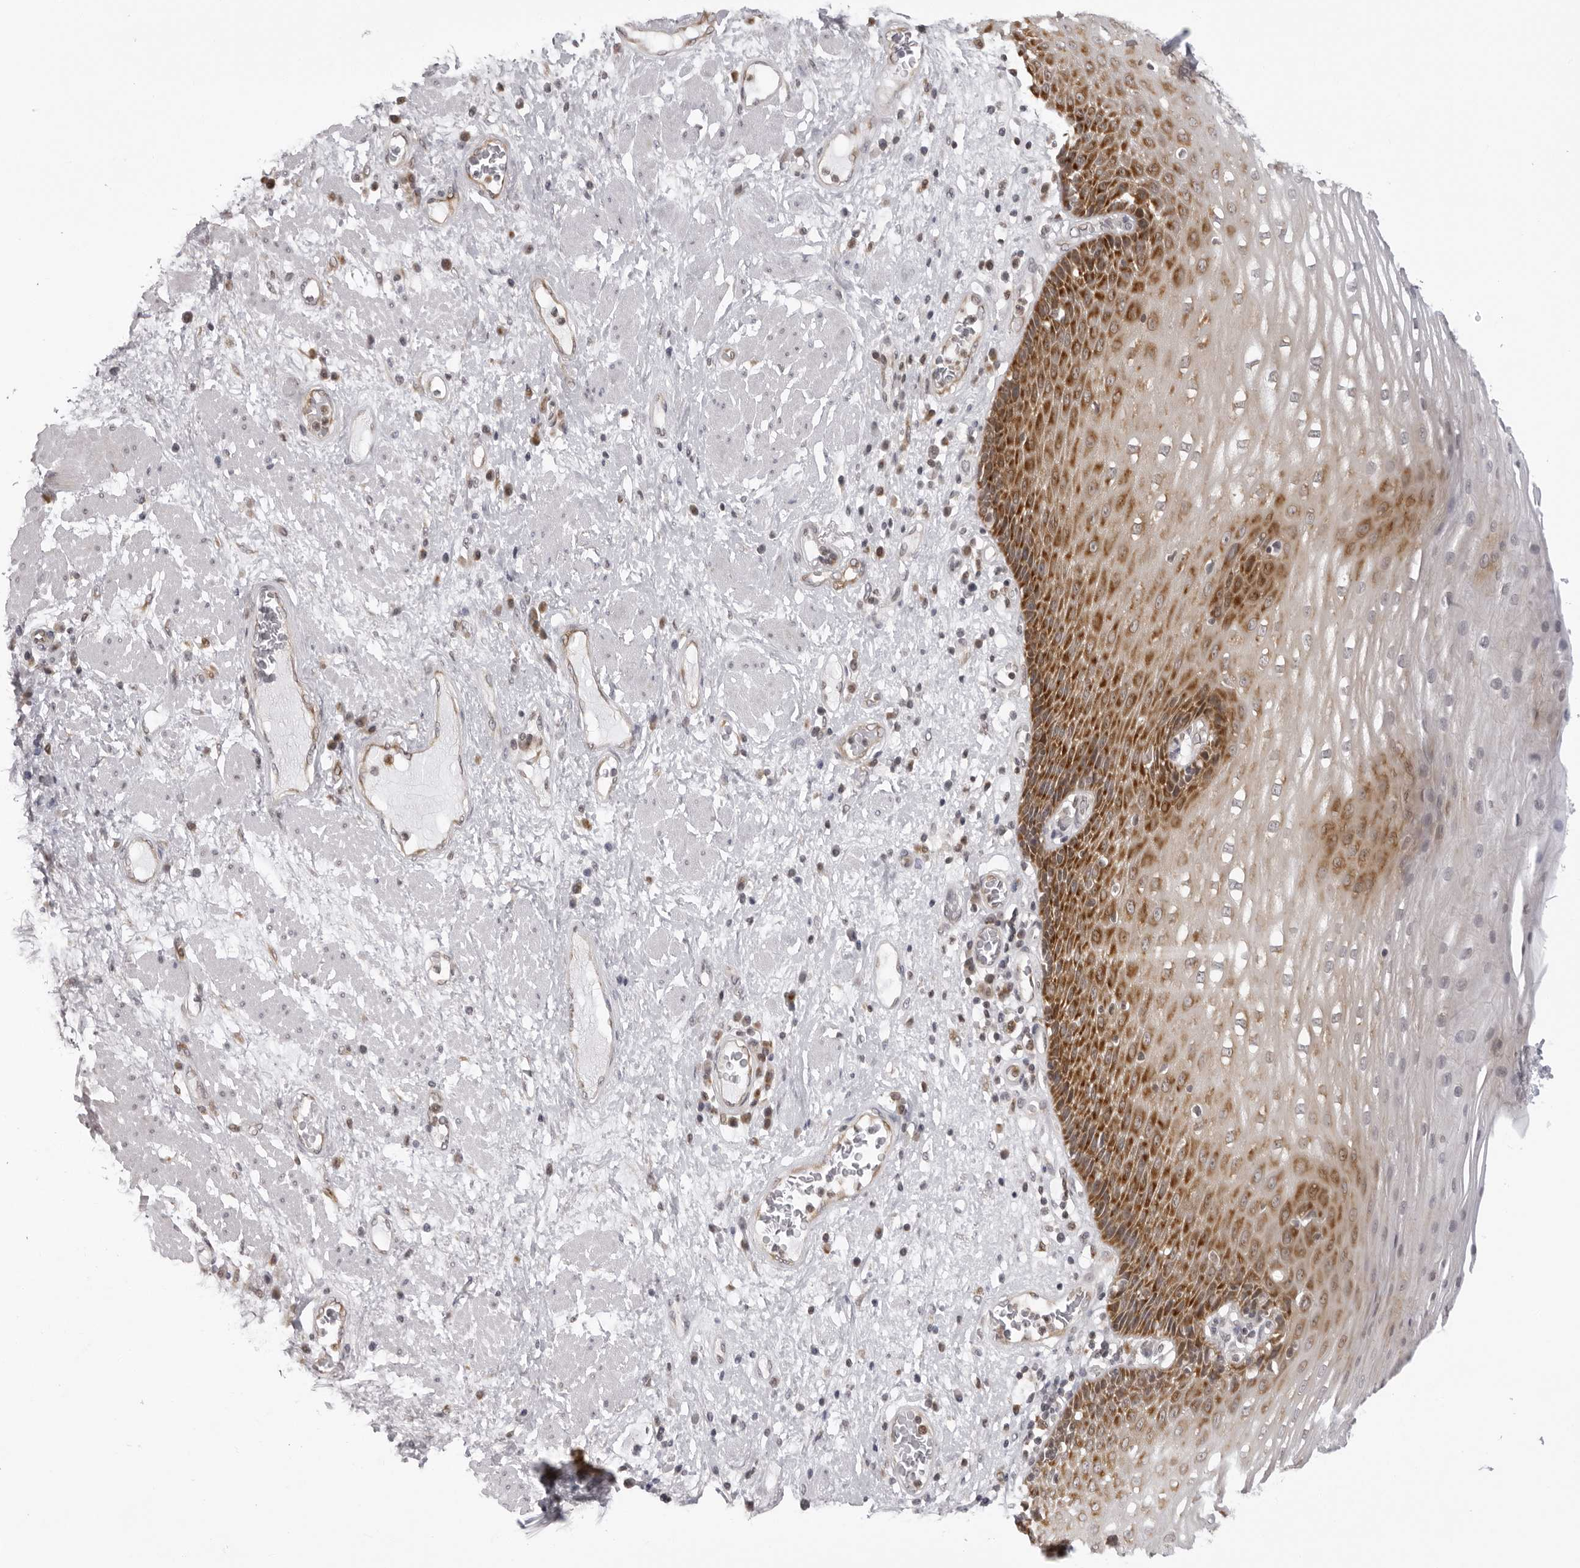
{"staining": {"intensity": "strong", "quantity": "25%-75%", "location": "cytoplasmic/membranous"}, "tissue": "esophagus", "cell_type": "Squamous epithelial cells", "image_type": "normal", "snomed": [{"axis": "morphology", "description": "Normal tissue, NOS"}, {"axis": "morphology", "description": "Adenocarcinoma, NOS"}, {"axis": "topography", "description": "Esophagus"}], "caption": "Squamous epithelial cells exhibit high levels of strong cytoplasmic/membranous staining in approximately 25%-75% of cells in benign esophagus. (Brightfield microscopy of DAB IHC at high magnification).", "gene": "MRPS15", "patient": {"sex": "male", "age": 62}}